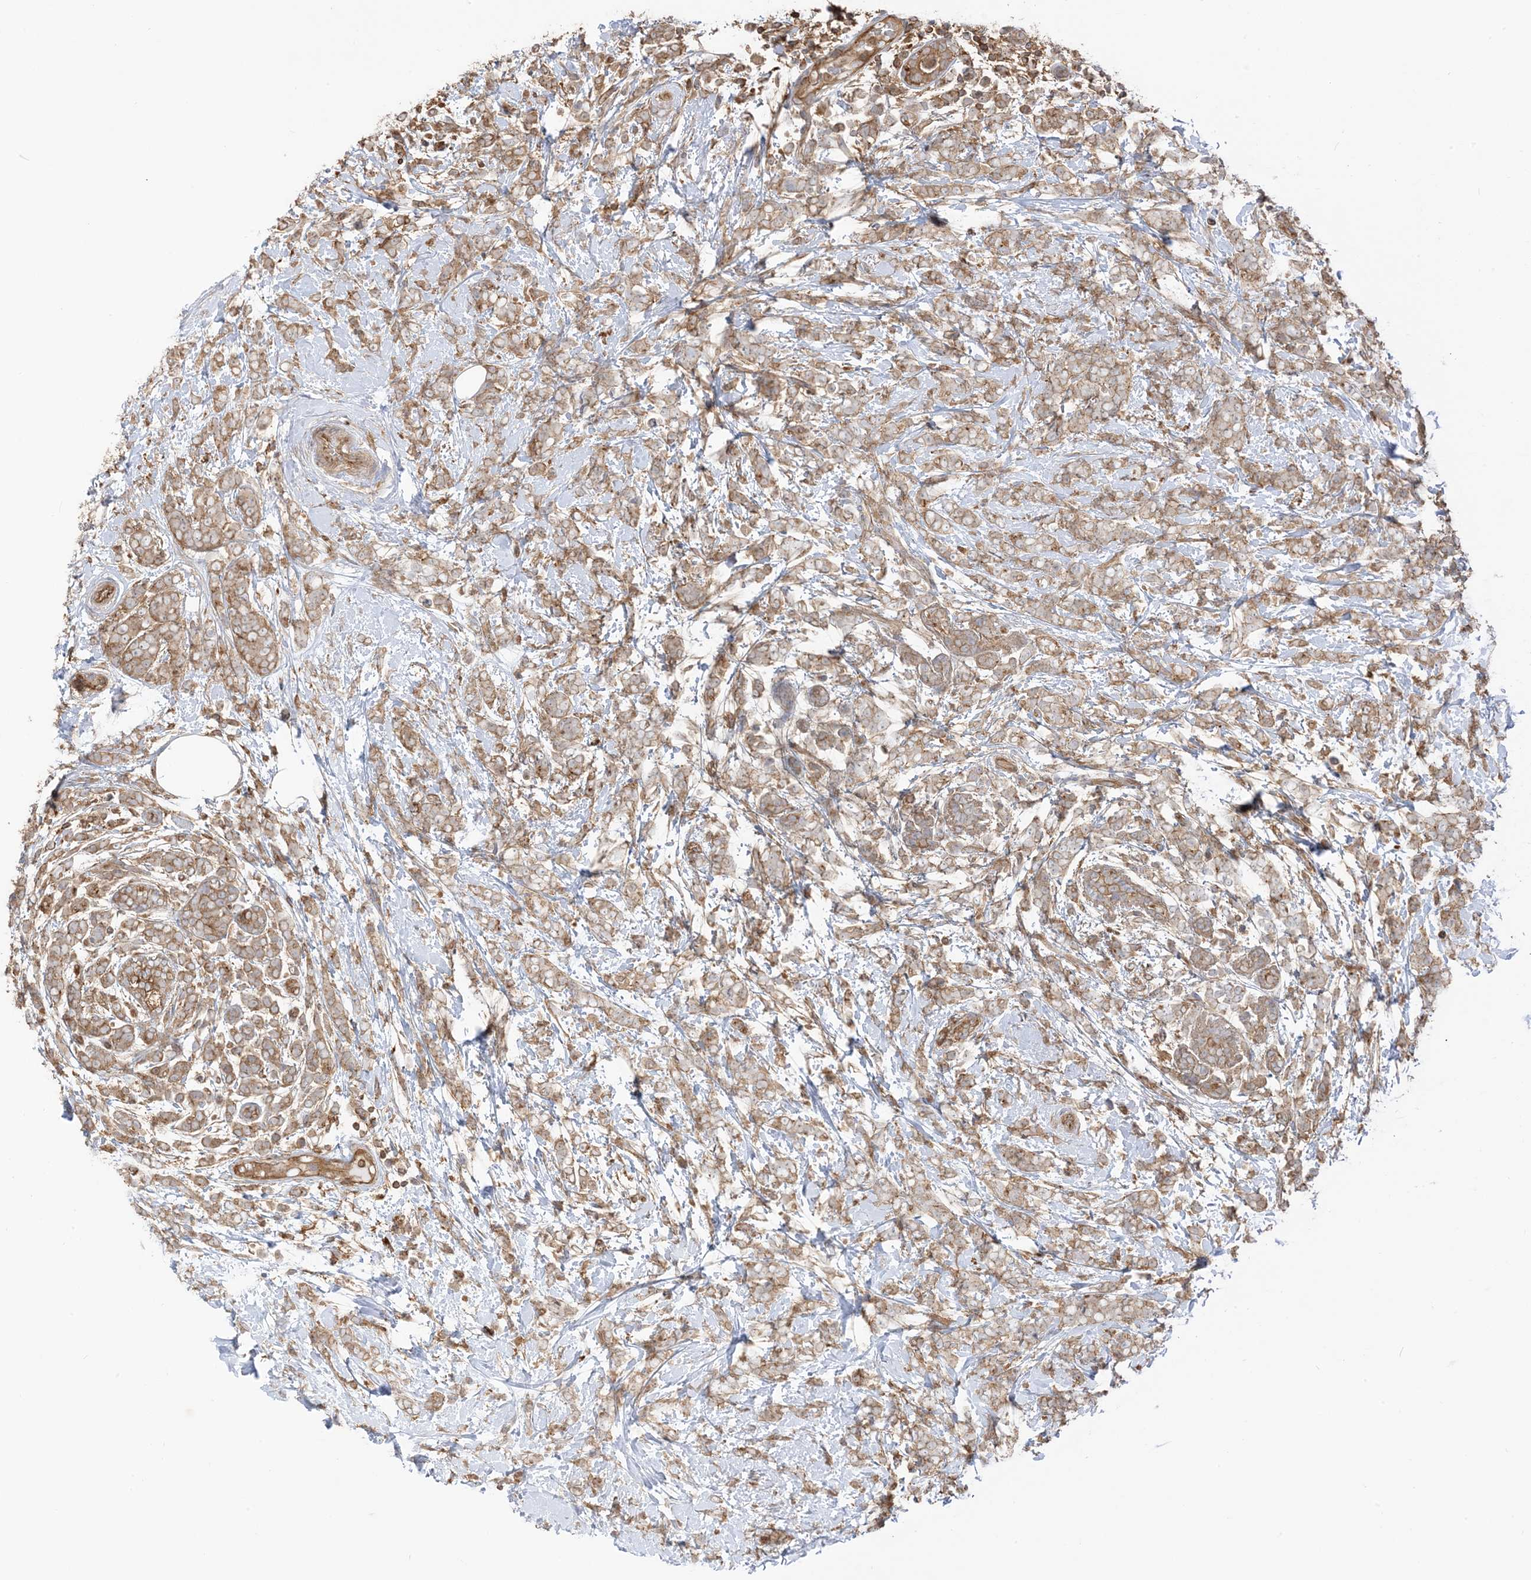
{"staining": {"intensity": "moderate", "quantity": ">75%", "location": "cytoplasmic/membranous"}, "tissue": "breast cancer", "cell_type": "Tumor cells", "image_type": "cancer", "snomed": [{"axis": "morphology", "description": "Lobular carcinoma"}, {"axis": "topography", "description": "Breast"}], "caption": "The immunohistochemical stain shows moderate cytoplasmic/membranous expression in tumor cells of breast cancer tissue. The protein of interest is shown in brown color, while the nuclei are stained blue.", "gene": "CAPZB", "patient": {"sex": "female", "age": 58}}